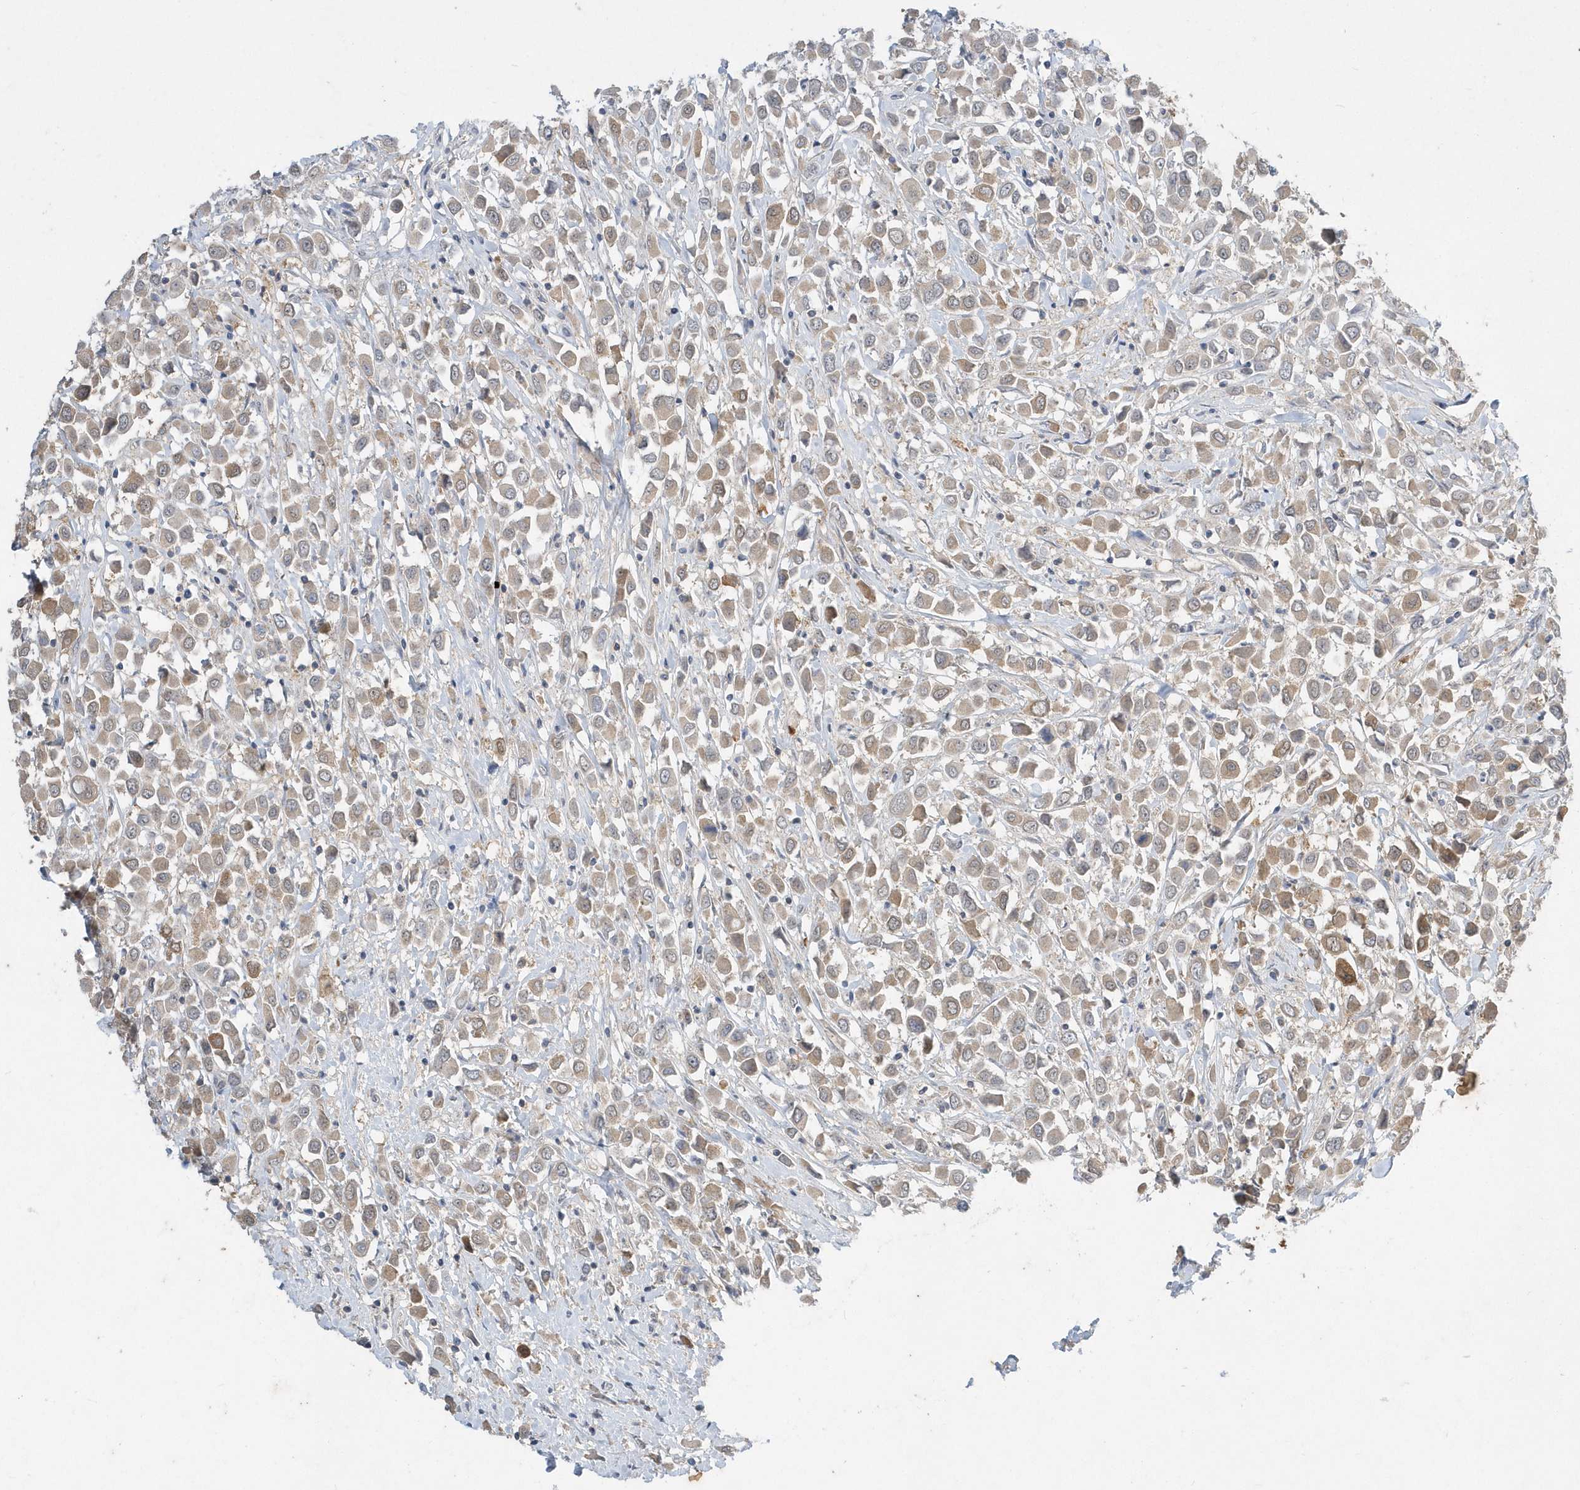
{"staining": {"intensity": "moderate", "quantity": ">75%", "location": "cytoplasmic/membranous"}, "tissue": "breast cancer", "cell_type": "Tumor cells", "image_type": "cancer", "snomed": [{"axis": "morphology", "description": "Duct carcinoma"}, {"axis": "topography", "description": "Breast"}], "caption": "Immunohistochemistry (IHC) micrograph of neoplastic tissue: breast infiltrating ductal carcinoma stained using immunohistochemistry (IHC) displays medium levels of moderate protein expression localized specifically in the cytoplasmic/membranous of tumor cells, appearing as a cytoplasmic/membranous brown color.", "gene": "AKR7A2", "patient": {"sex": "female", "age": 61}}